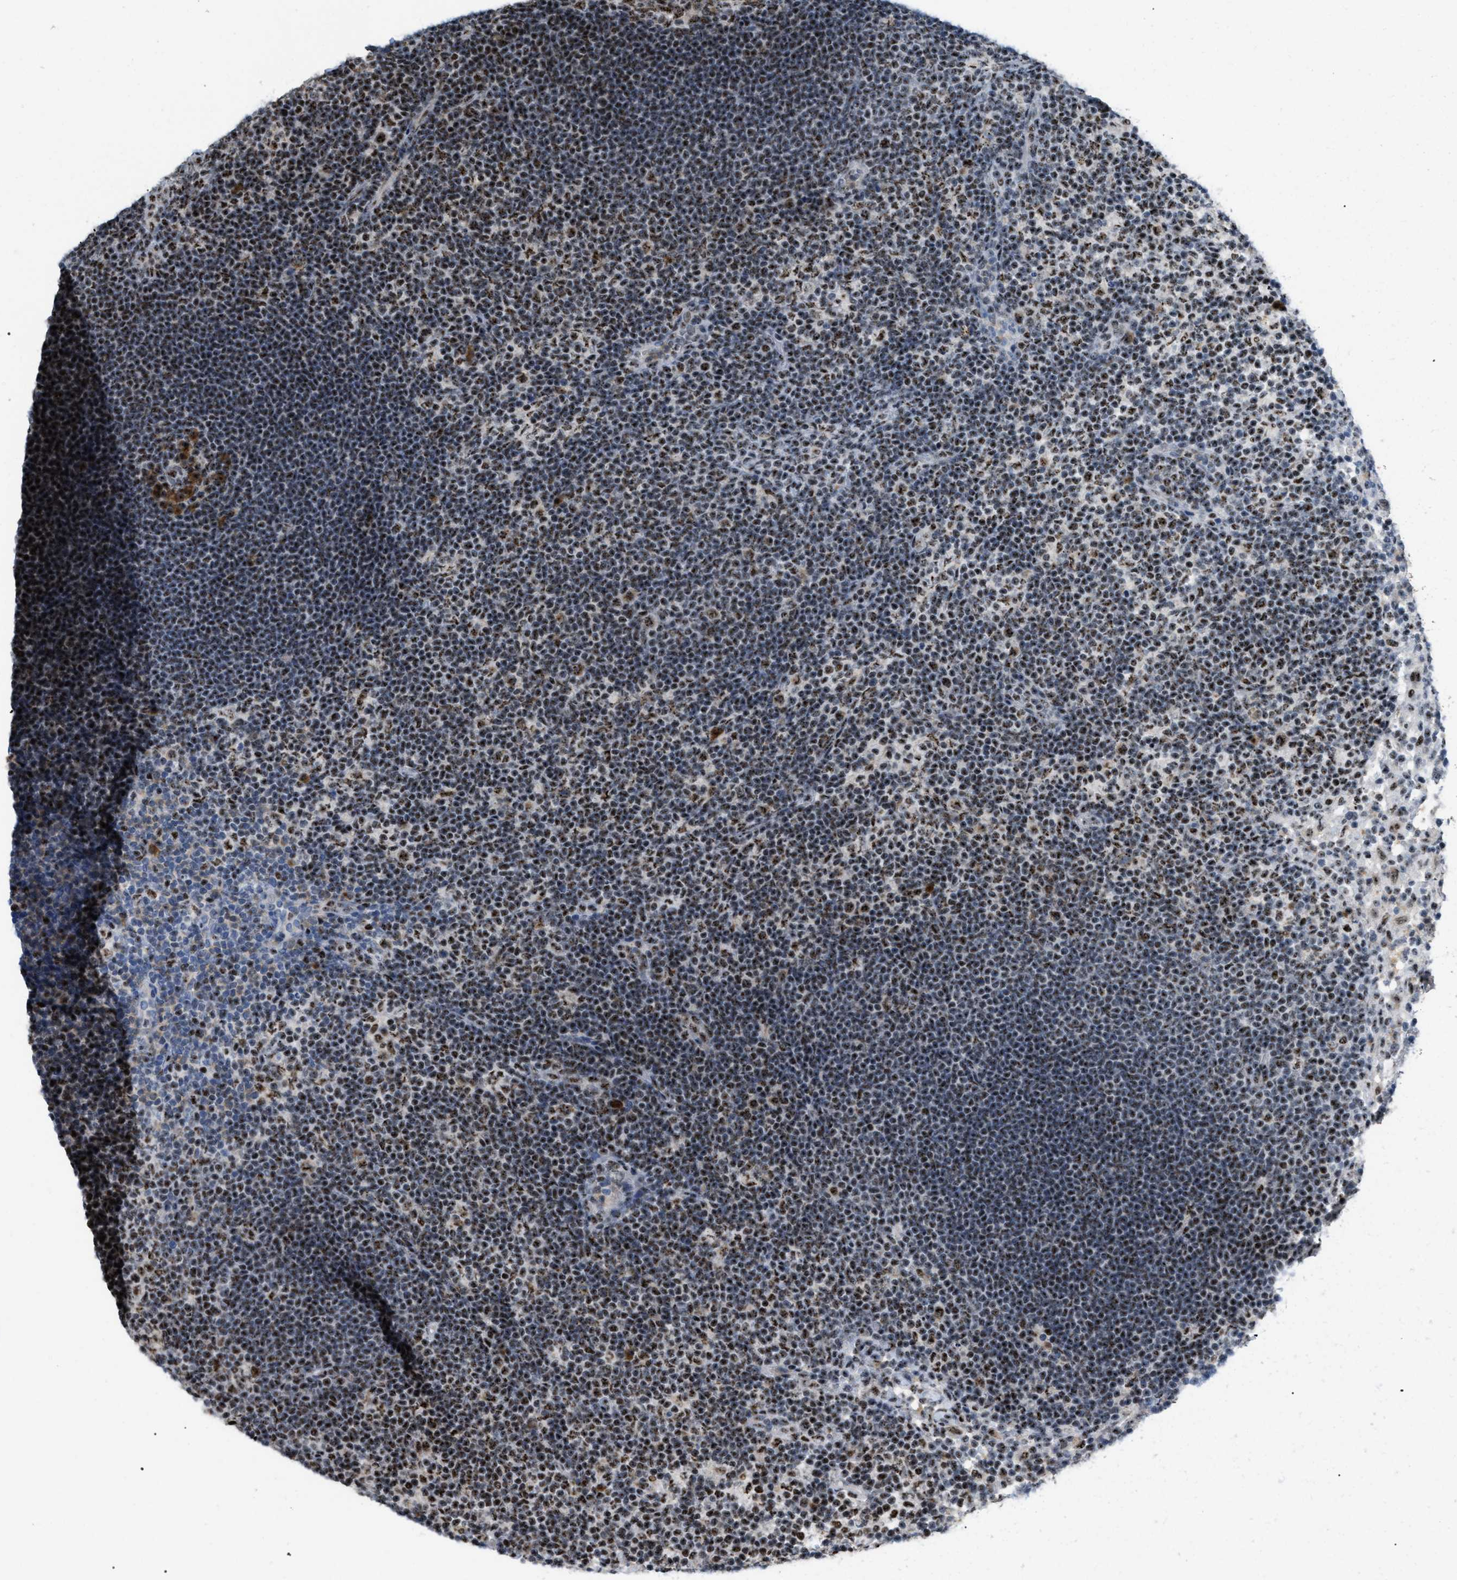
{"staining": {"intensity": "moderate", "quantity": ">75%", "location": "nuclear"}, "tissue": "lymph node", "cell_type": "Germinal center cells", "image_type": "normal", "snomed": [{"axis": "morphology", "description": "Normal tissue, NOS"}, {"axis": "morphology", "description": "Carcinoid, malignant, NOS"}, {"axis": "topography", "description": "Lymph node"}], "caption": "Germinal center cells demonstrate medium levels of moderate nuclear positivity in approximately >75% of cells in normal lymph node.", "gene": "CDR2", "patient": {"sex": "male", "age": 47}}